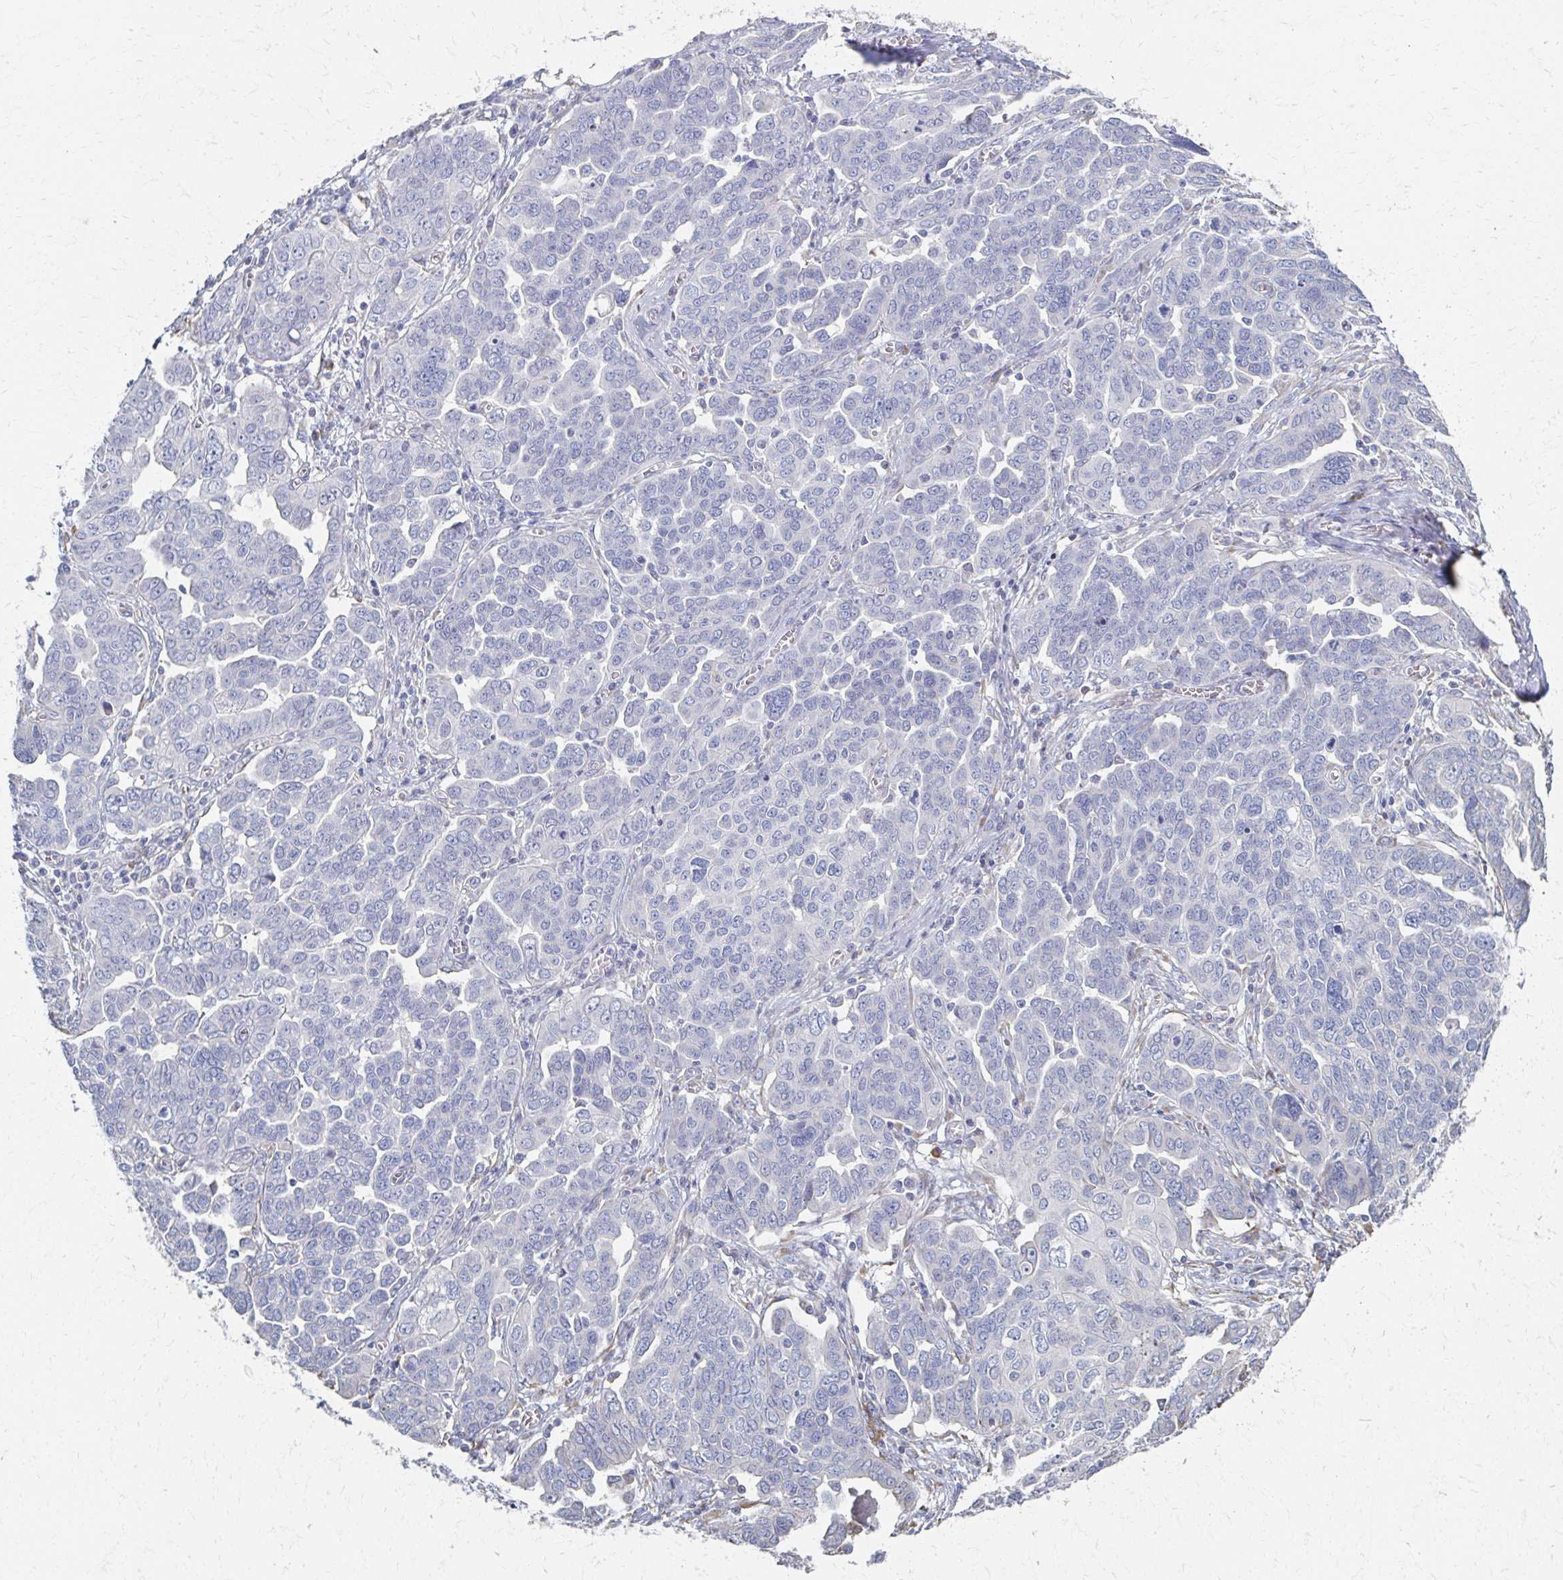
{"staining": {"intensity": "negative", "quantity": "none", "location": "none"}, "tissue": "ovarian cancer", "cell_type": "Tumor cells", "image_type": "cancer", "snomed": [{"axis": "morphology", "description": "Cystadenocarcinoma, serous, NOS"}, {"axis": "topography", "description": "Ovary"}], "caption": "IHC micrograph of human ovarian cancer stained for a protein (brown), which exhibits no positivity in tumor cells.", "gene": "ATP1A3", "patient": {"sex": "female", "age": 59}}